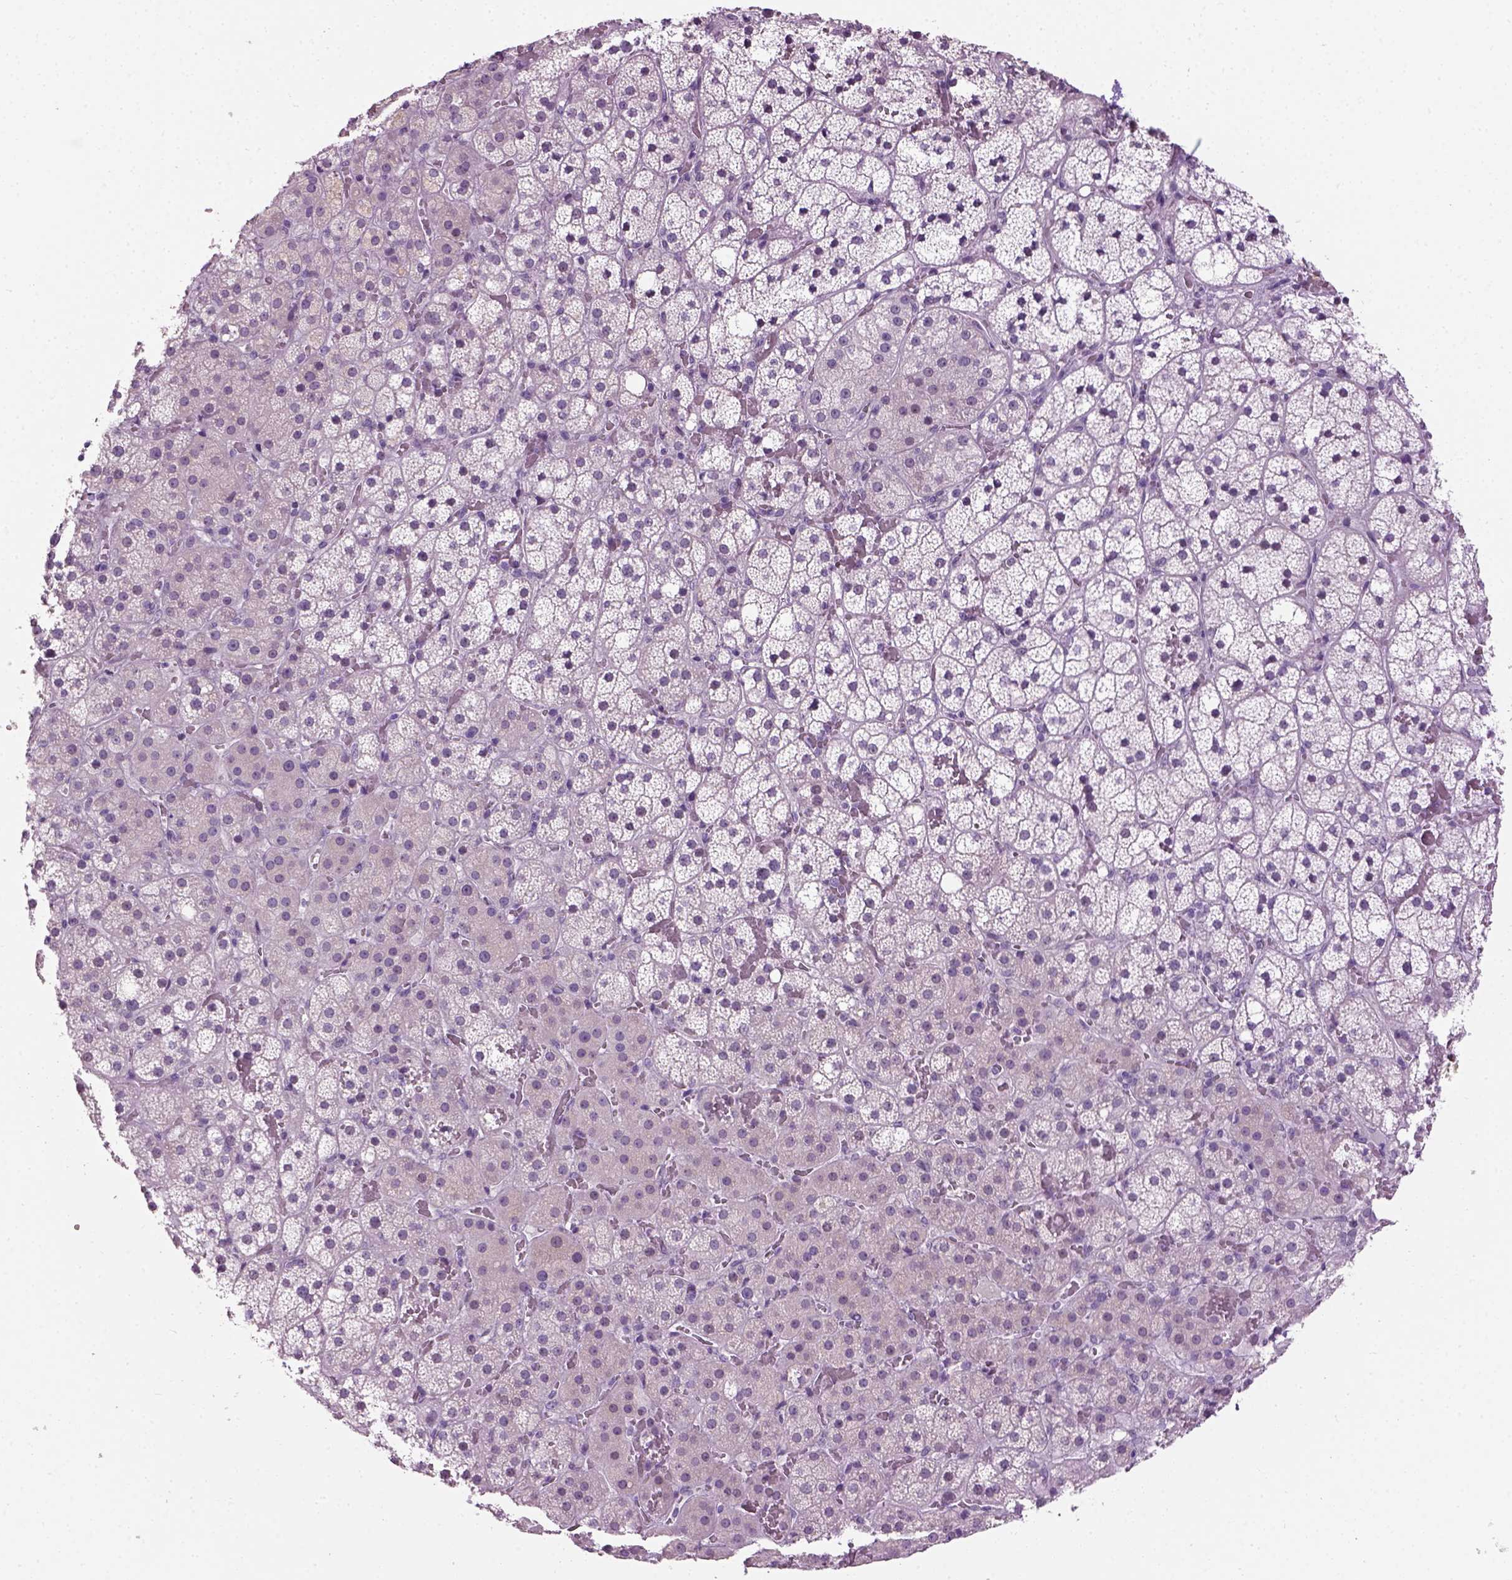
{"staining": {"intensity": "negative", "quantity": "none", "location": "none"}, "tissue": "adrenal gland", "cell_type": "Glandular cells", "image_type": "normal", "snomed": [{"axis": "morphology", "description": "Normal tissue, NOS"}, {"axis": "topography", "description": "Adrenal gland"}], "caption": "Adrenal gland stained for a protein using immunohistochemistry (IHC) reveals no positivity glandular cells.", "gene": "GABRB2", "patient": {"sex": "male", "age": 53}}